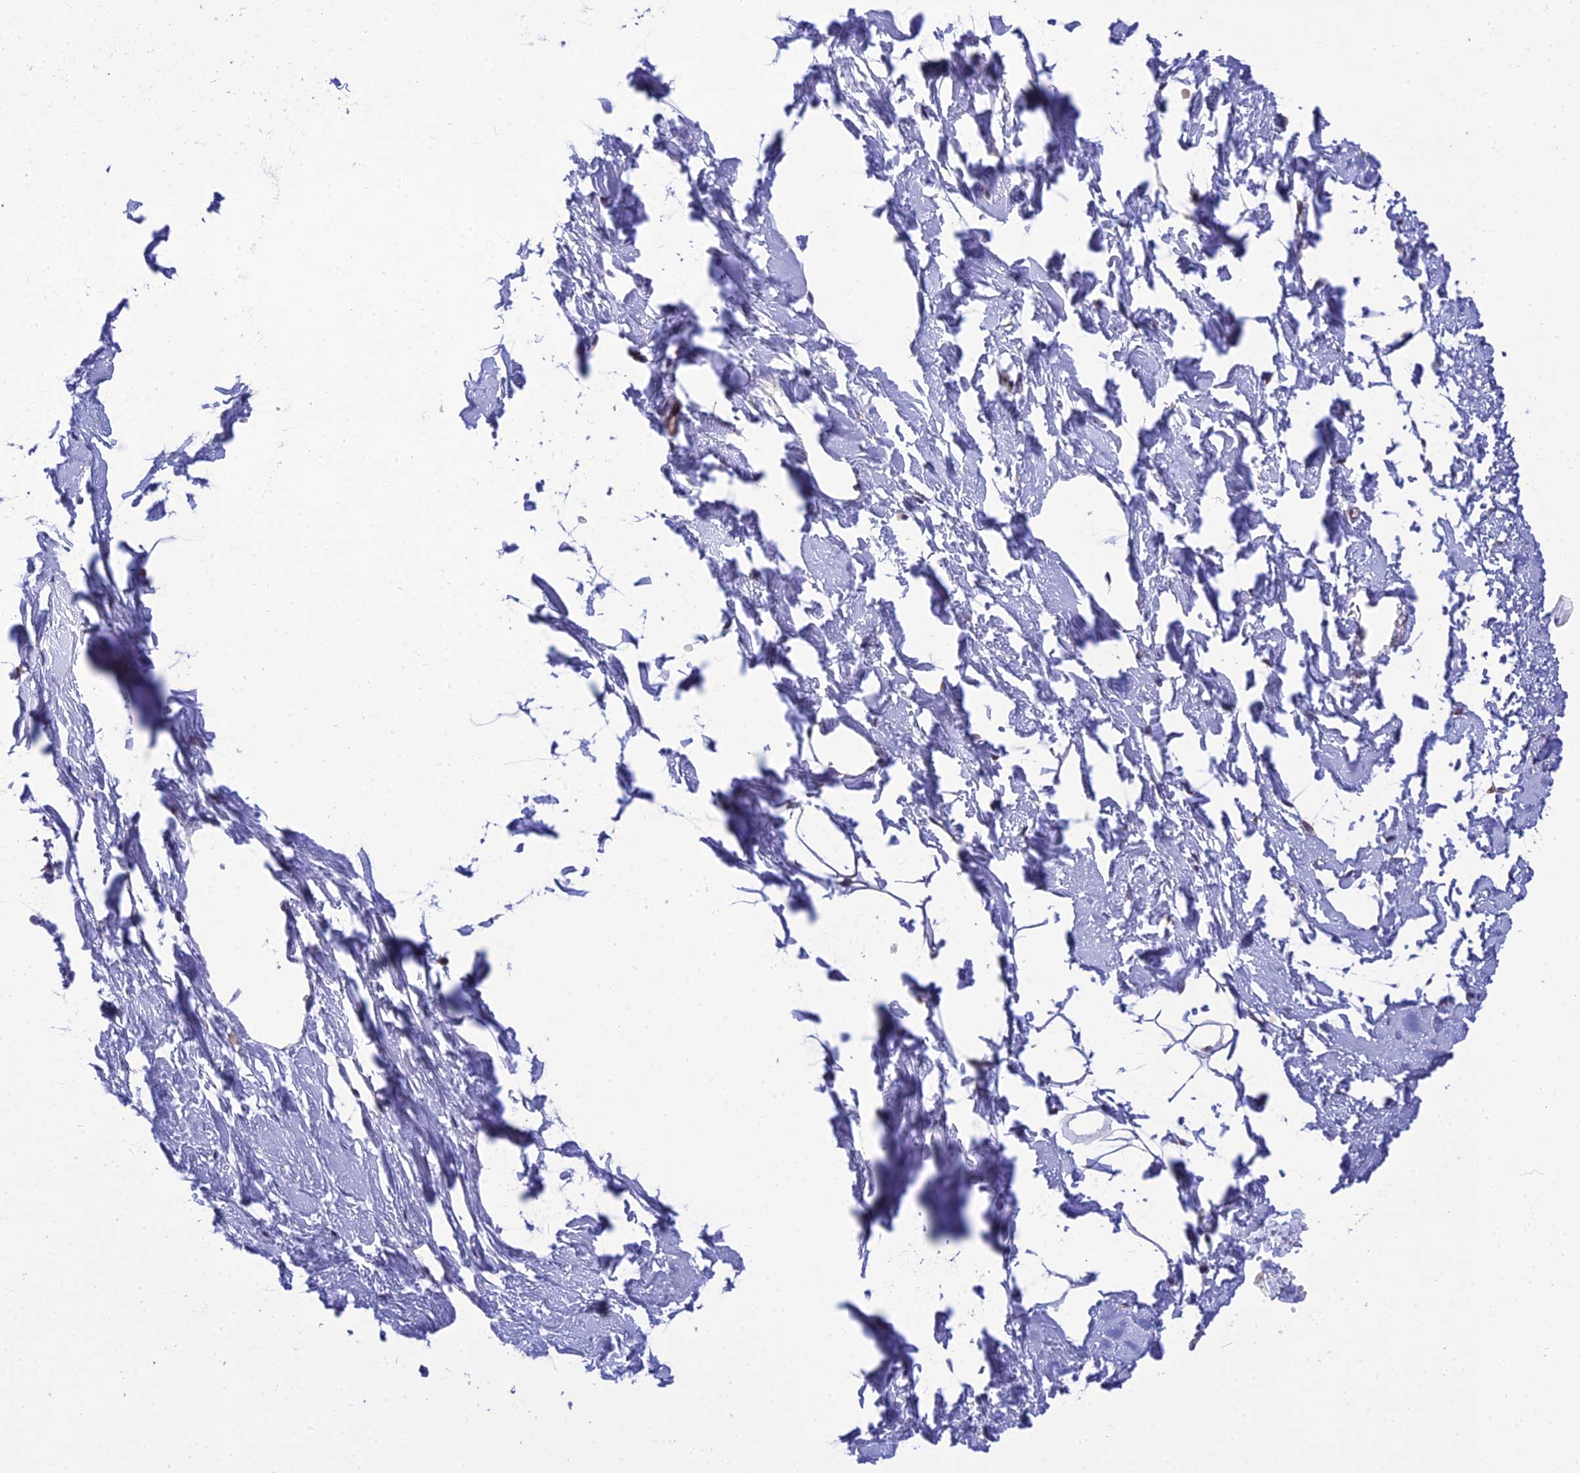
{"staining": {"intensity": "negative", "quantity": "none", "location": "none"}, "tissue": "adipose tissue", "cell_type": "Adipocytes", "image_type": "normal", "snomed": [{"axis": "morphology", "description": "Normal tissue, NOS"}, {"axis": "topography", "description": "Breast"}], "caption": "Adipocytes are negative for protein expression in normal human adipose tissue. (Immunohistochemistry, brightfield microscopy, high magnification).", "gene": "CLCN7", "patient": {"sex": "female", "age": 23}}